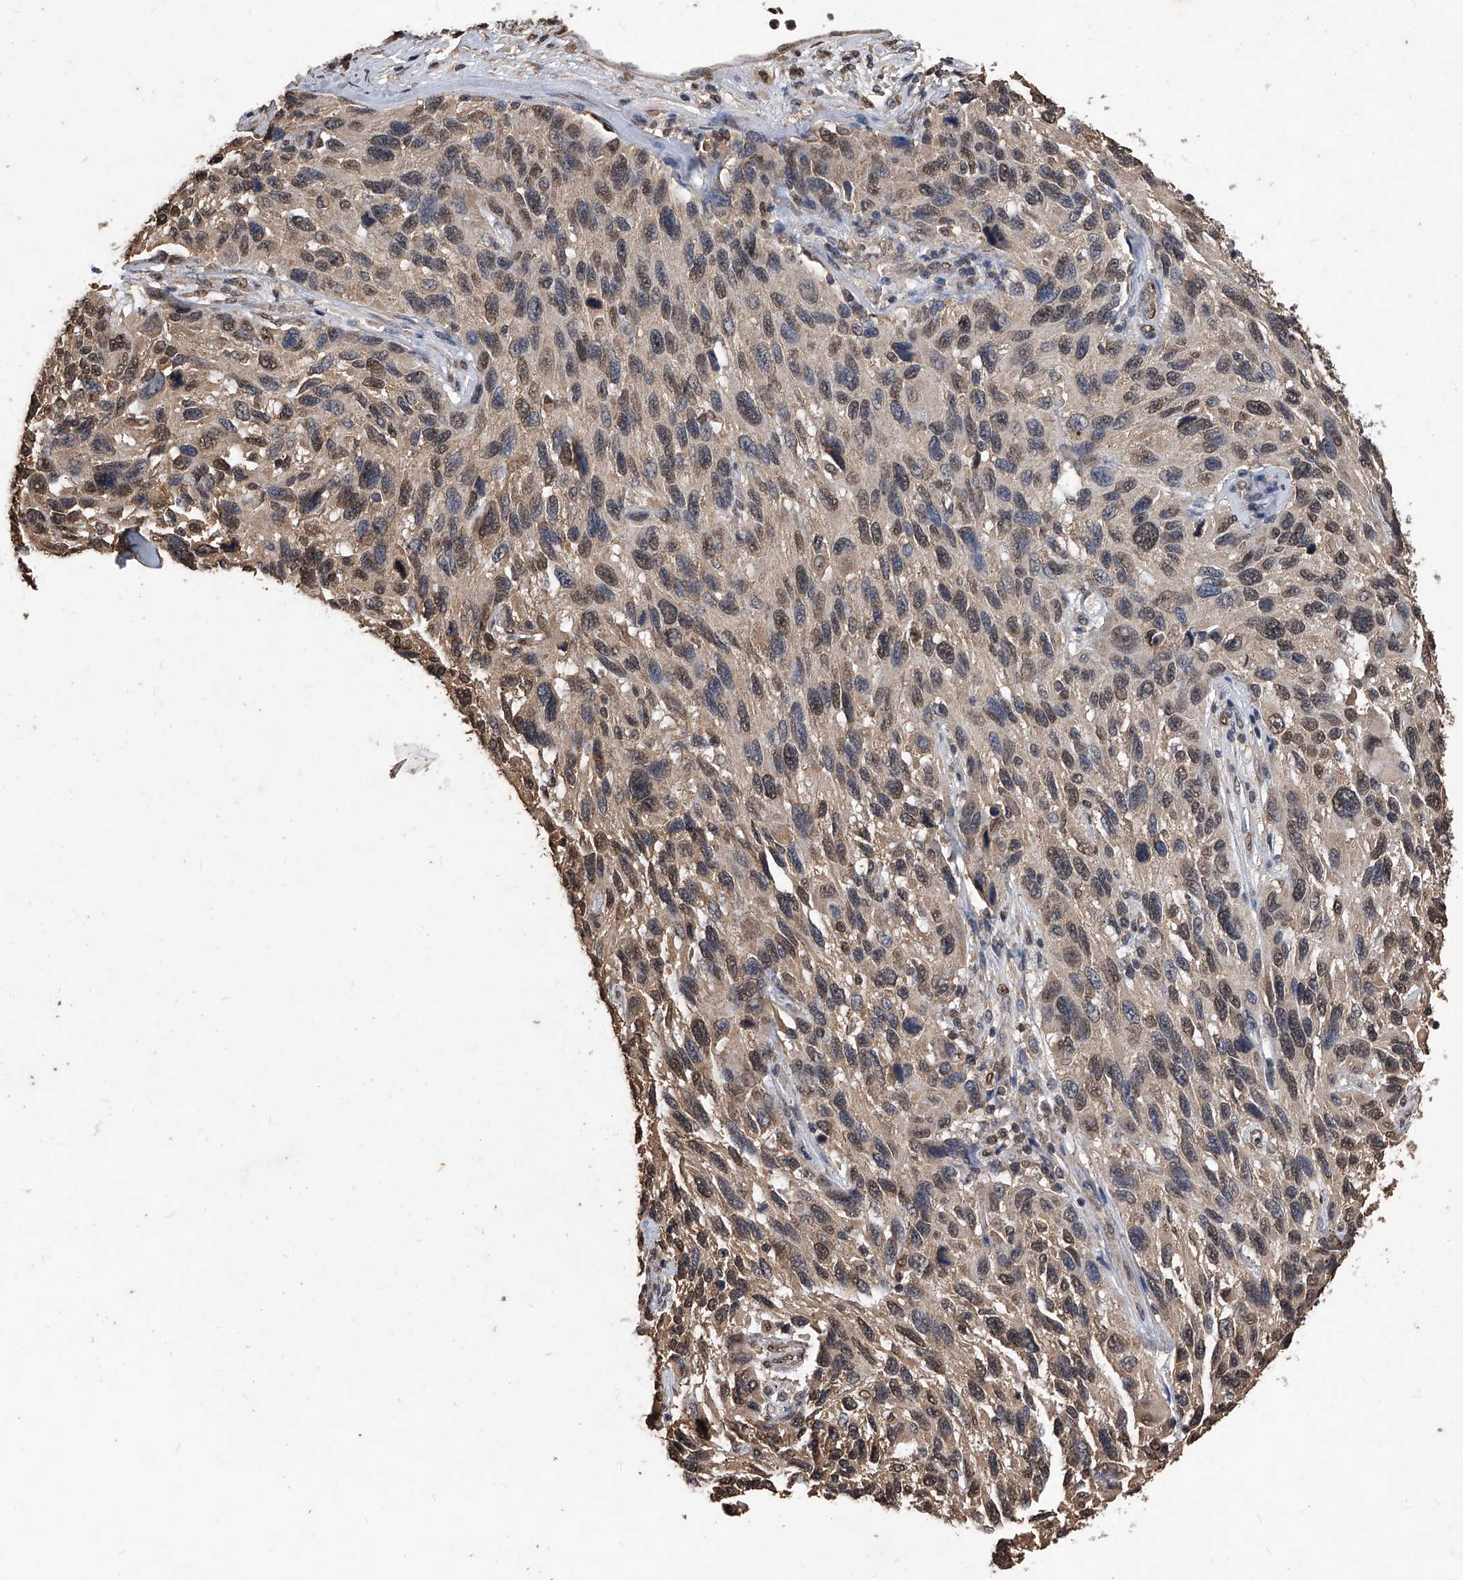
{"staining": {"intensity": "moderate", "quantity": "25%-75%", "location": "nuclear"}, "tissue": "melanoma", "cell_type": "Tumor cells", "image_type": "cancer", "snomed": [{"axis": "morphology", "description": "Malignant melanoma, NOS"}, {"axis": "topography", "description": "Skin"}], "caption": "Malignant melanoma stained with DAB (3,3'-diaminobenzidine) IHC shows medium levels of moderate nuclear positivity in approximately 25%-75% of tumor cells. The staining was performed using DAB (3,3'-diaminobenzidine) to visualize the protein expression in brown, while the nuclei were stained in blue with hematoxylin (Magnification: 20x).", "gene": "FBXL4", "patient": {"sex": "male", "age": 53}}